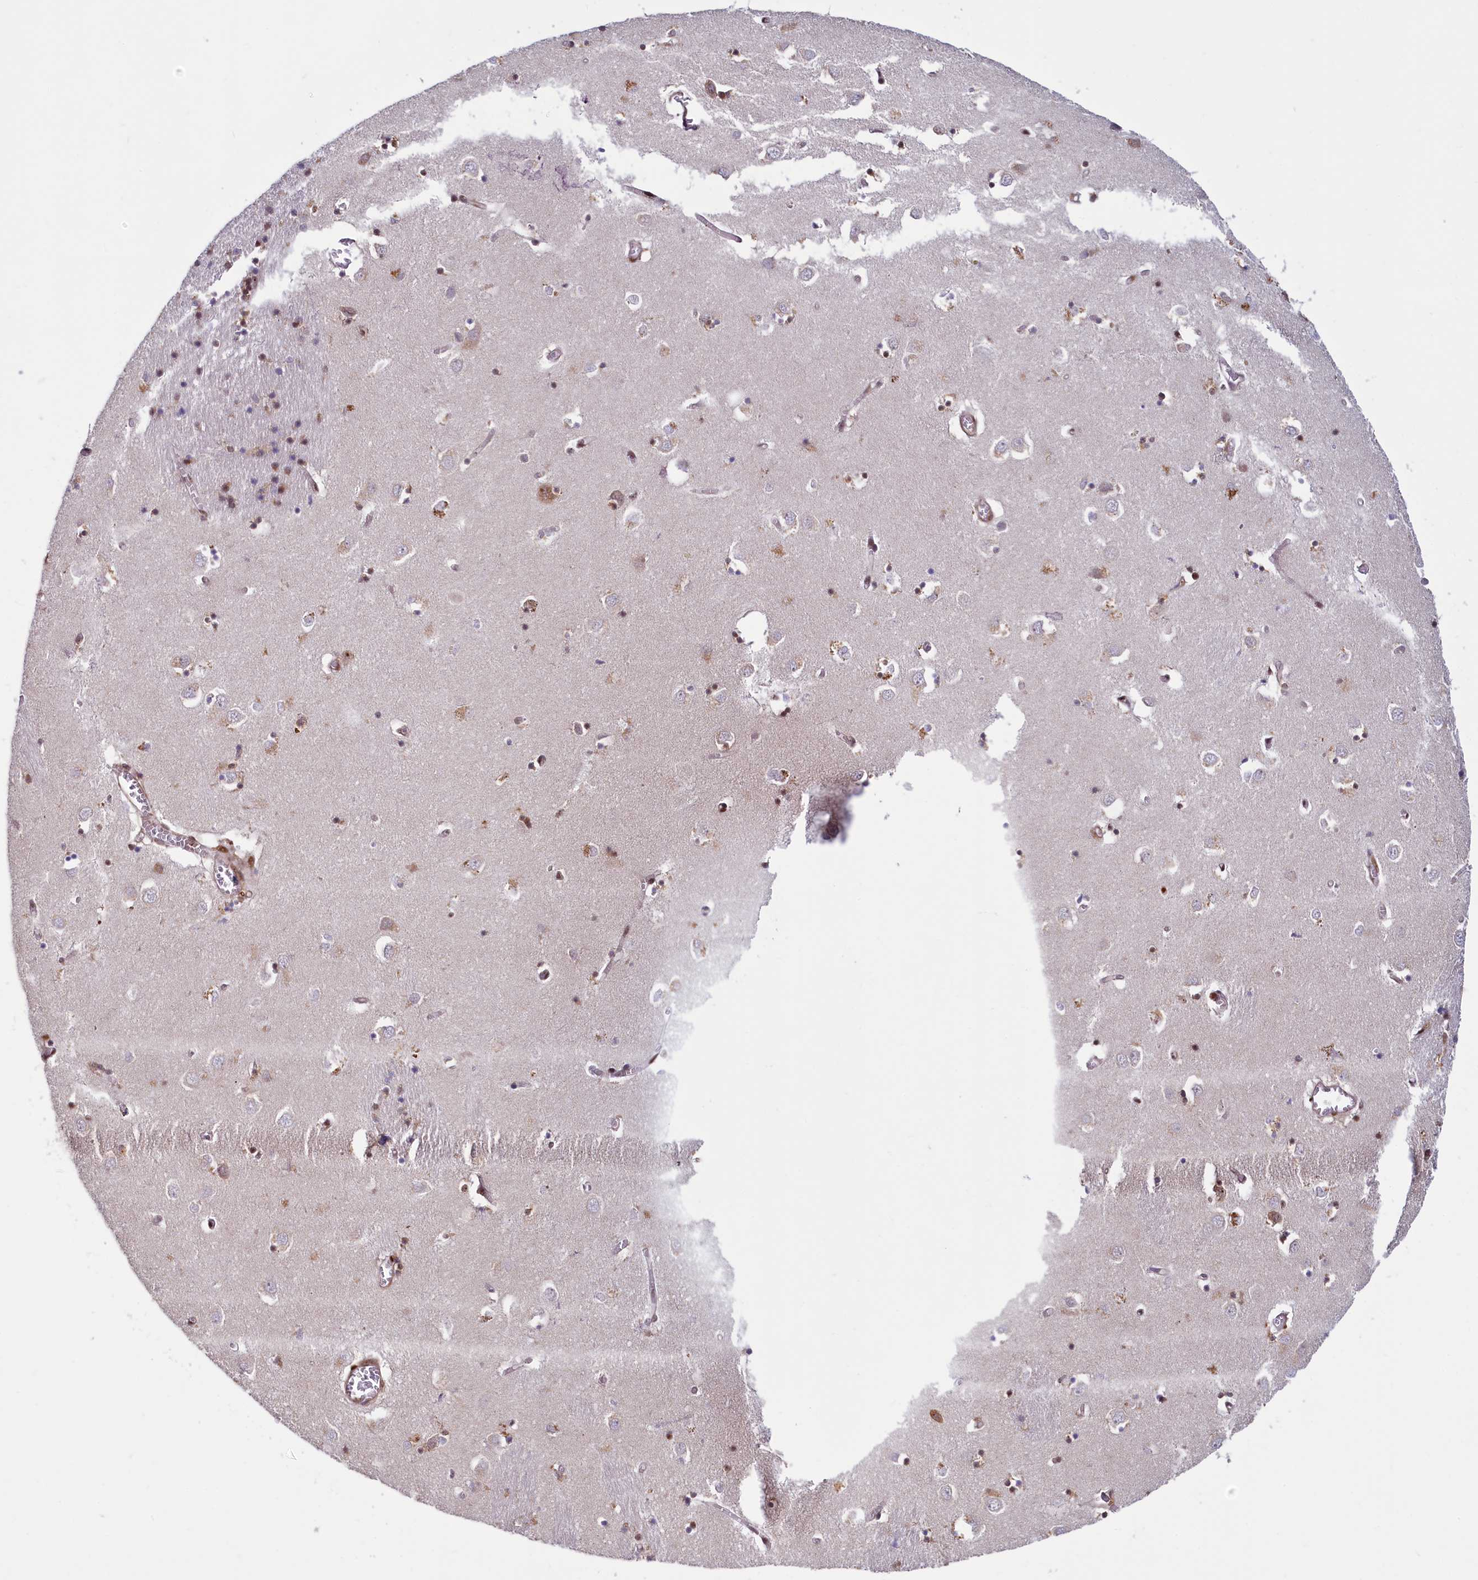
{"staining": {"intensity": "moderate", "quantity": "25%-75%", "location": "nuclear"}, "tissue": "caudate", "cell_type": "Glial cells", "image_type": "normal", "snomed": [{"axis": "morphology", "description": "Normal tissue, NOS"}, {"axis": "topography", "description": "Lateral ventricle wall"}], "caption": "High-power microscopy captured an IHC image of normal caudate, revealing moderate nuclear positivity in about 25%-75% of glial cells. The staining was performed using DAB to visualize the protein expression in brown, while the nuclei were stained in blue with hematoxylin (Magnification: 20x).", "gene": "TCOF1", "patient": {"sex": "male", "age": 70}}